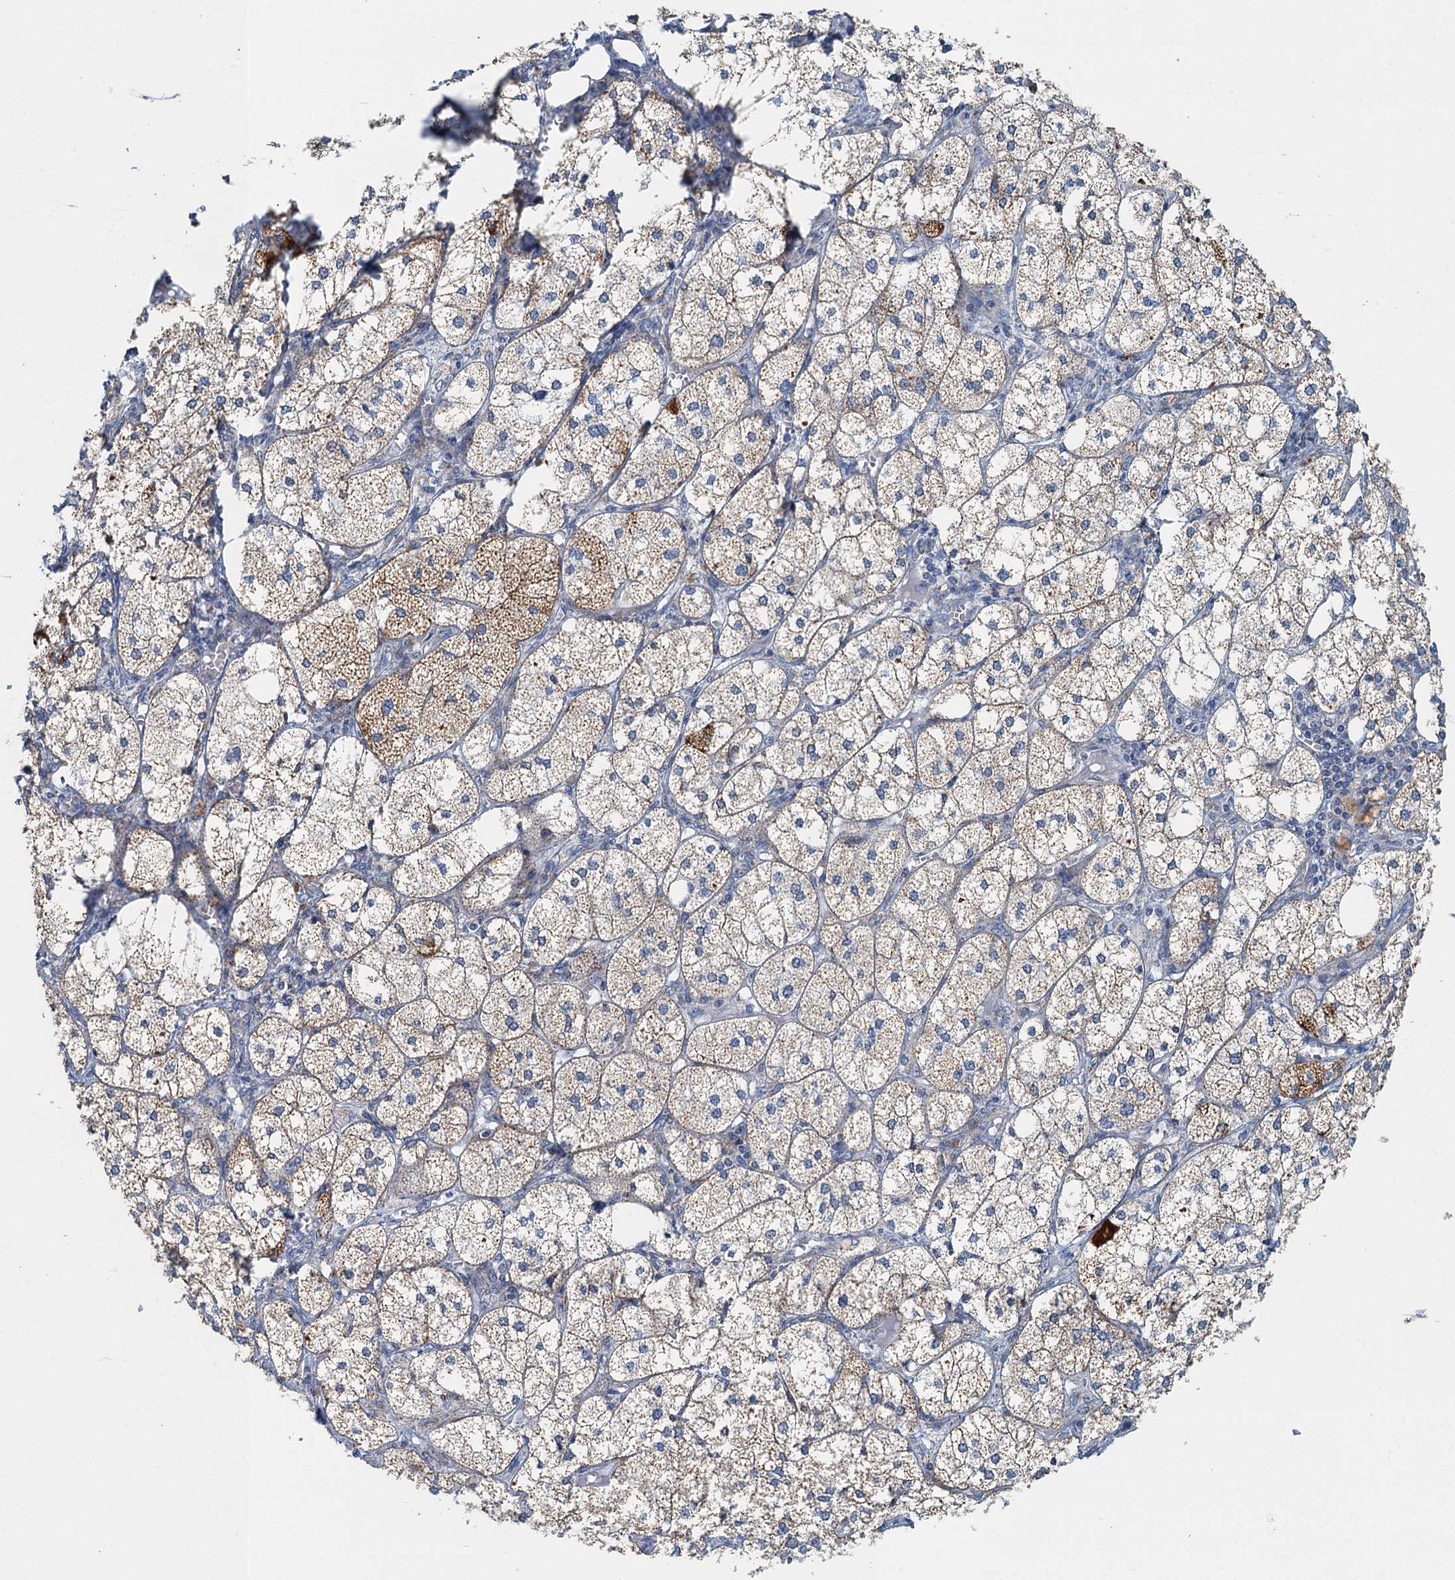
{"staining": {"intensity": "moderate", "quantity": ">75%", "location": "cytoplasmic/membranous"}, "tissue": "adrenal gland", "cell_type": "Glandular cells", "image_type": "normal", "snomed": [{"axis": "morphology", "description": "Normal tissue, NOS"}, {"axis": "topography", "description": "Adrenal gland"}], "caption": "DAB immunohistochemical staining of benign adrenal gland shows moderate cytoplasmic/membranous protein expression in approximately >75% of glandular cells. (Stains: DAB (3,3'-diaminobenzidine) in brown, nuclei in blue, Microscopy: brightfield microscopy at high magnification).", "gene": "RAD9B", "patient": {"sex": "female", "age": 61}}